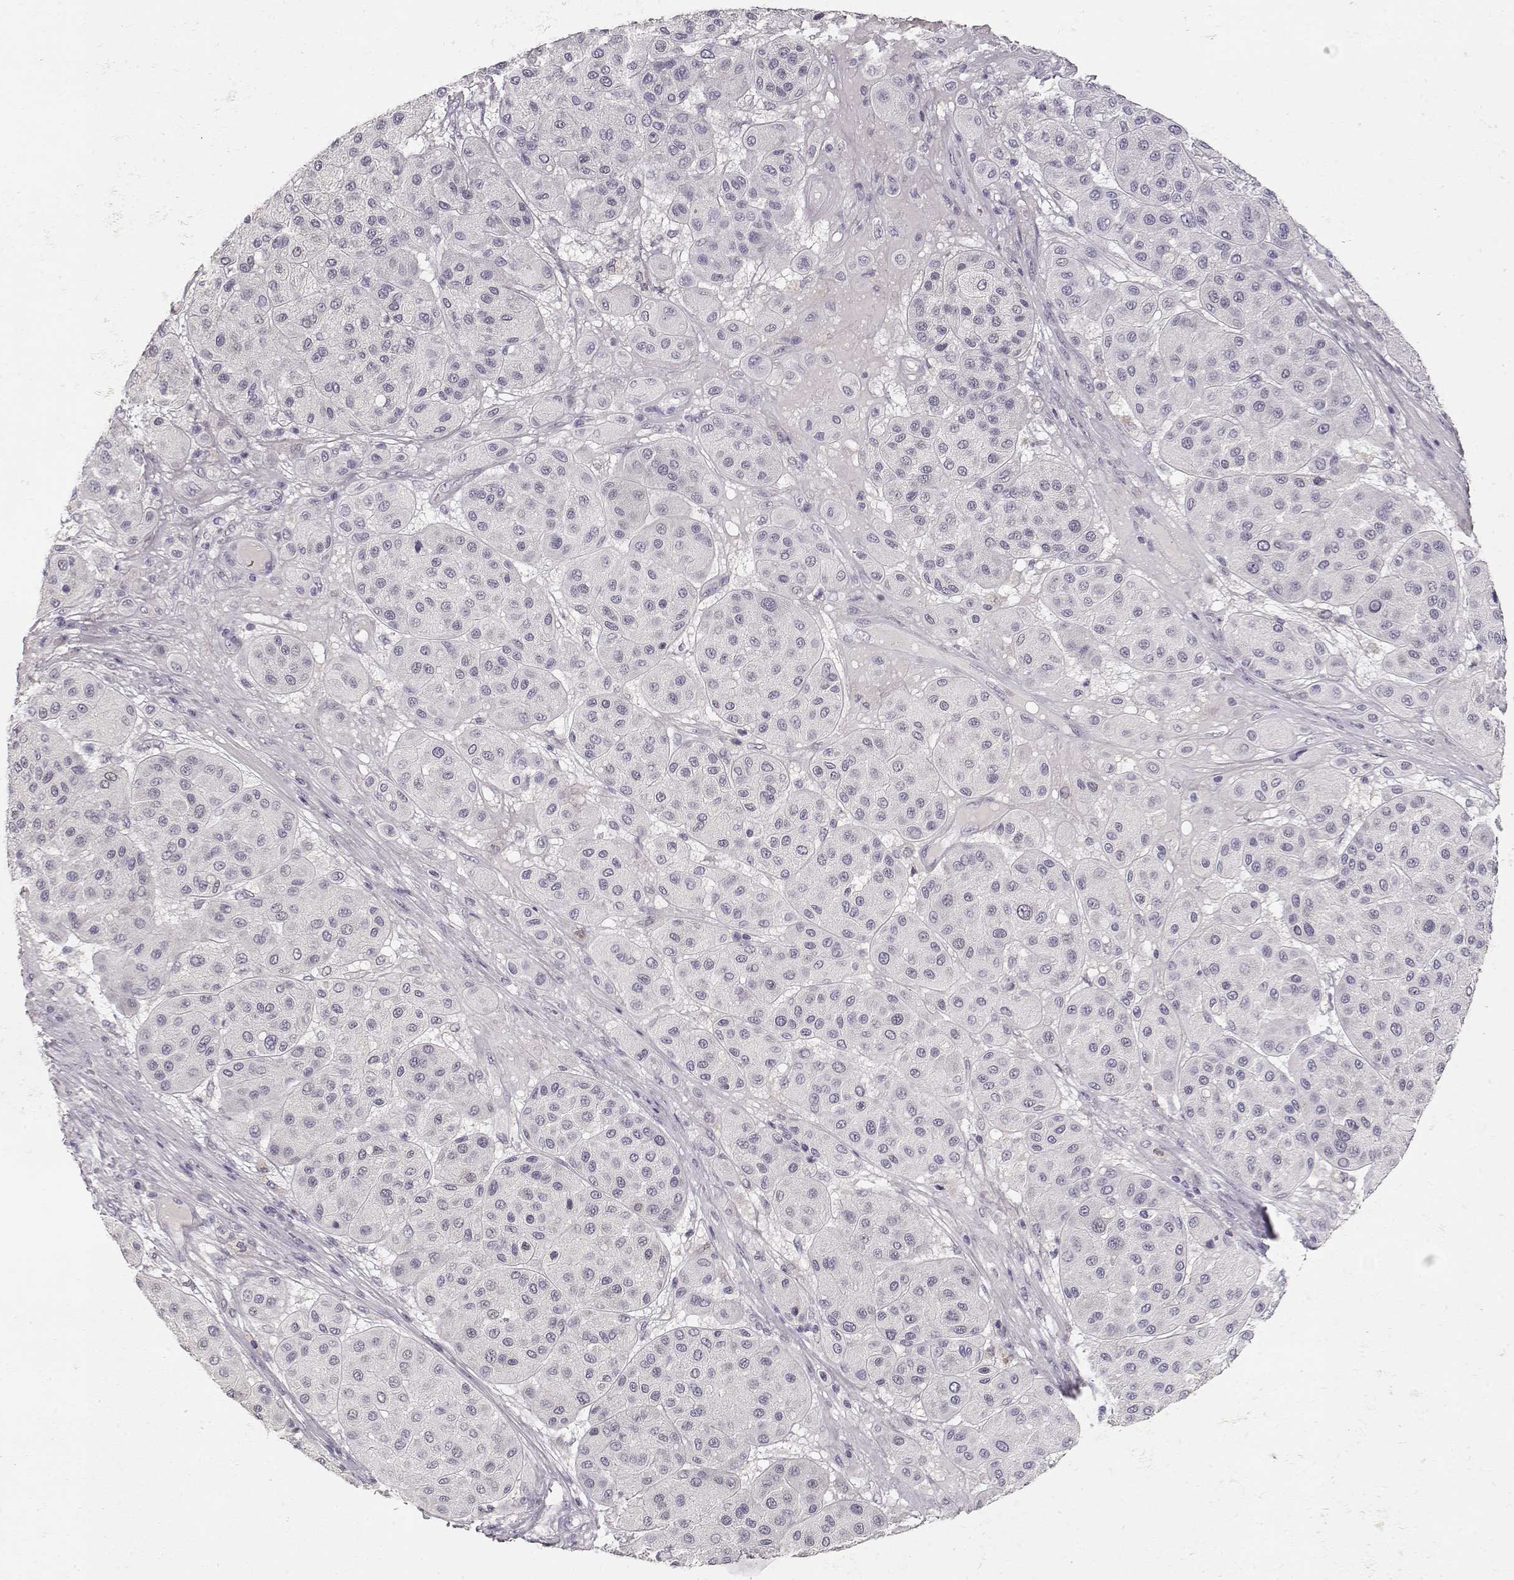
{"staining": {"intensity": "negative", "quantity": "none", "location": "none"}, "tissue": "melanoma", "cell_type": "Tumor cells", "image_type": "cancer", "snomed": [{"axis": "morphology", "description": "Malignant melanoma, Metastatic site"}, {"axis": "topography", "description": "Smooth muscle"}], "caption": "A high-resolution histopathology image shows IHC staining of malignant melanoma (metastatic site), which demonstrates no significant positivity in tumor cells. (Brightfield microscopy of DAB (3,3'-diaminobenzidine) immunohistochemistry (IHC) at high magnification).", "gene": "TPH2", "patient": {"sex": "male", "age": 41}}